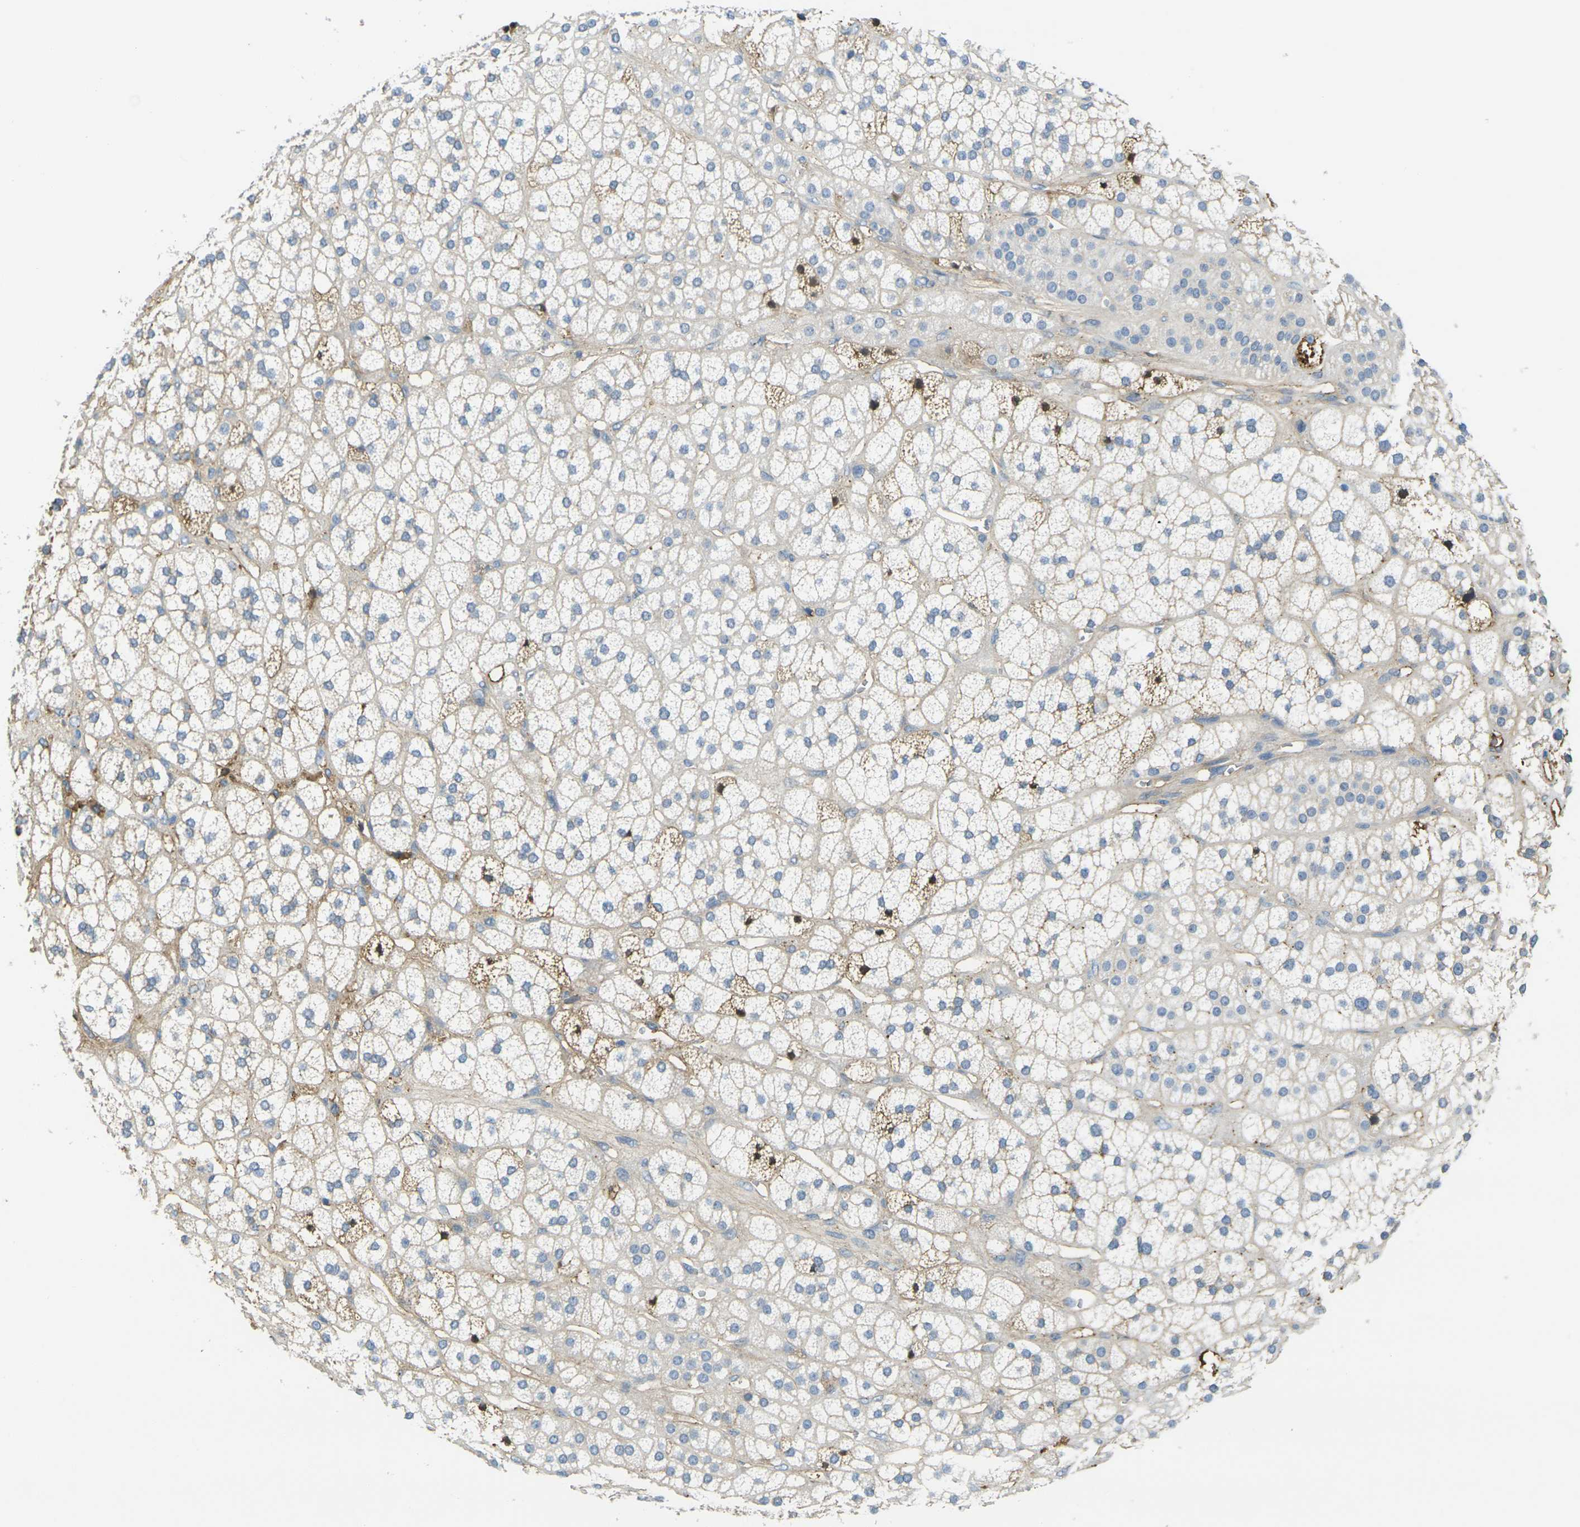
{"staining": {"intensity": "weak", "quantity": "25%-75%", "location": "cytoplasmic/membranous"}, "tissue": "adrenal gland", "cell_type": "Glandular cells", "image_type": "normal", "snomed": [{"axis": "morphology", "description": "Normal tissue, NOS"}, {"axis": "topography", "description": "Adrenal gland"}], "caption": "Protein expression analysis of normal adrenal gland reveals weak cytoplasmic/membranous staining in approximately 25%-75% of glandular cells.", "gene": "PLCD1", "patient": {"sex": "male", "age": 56}}